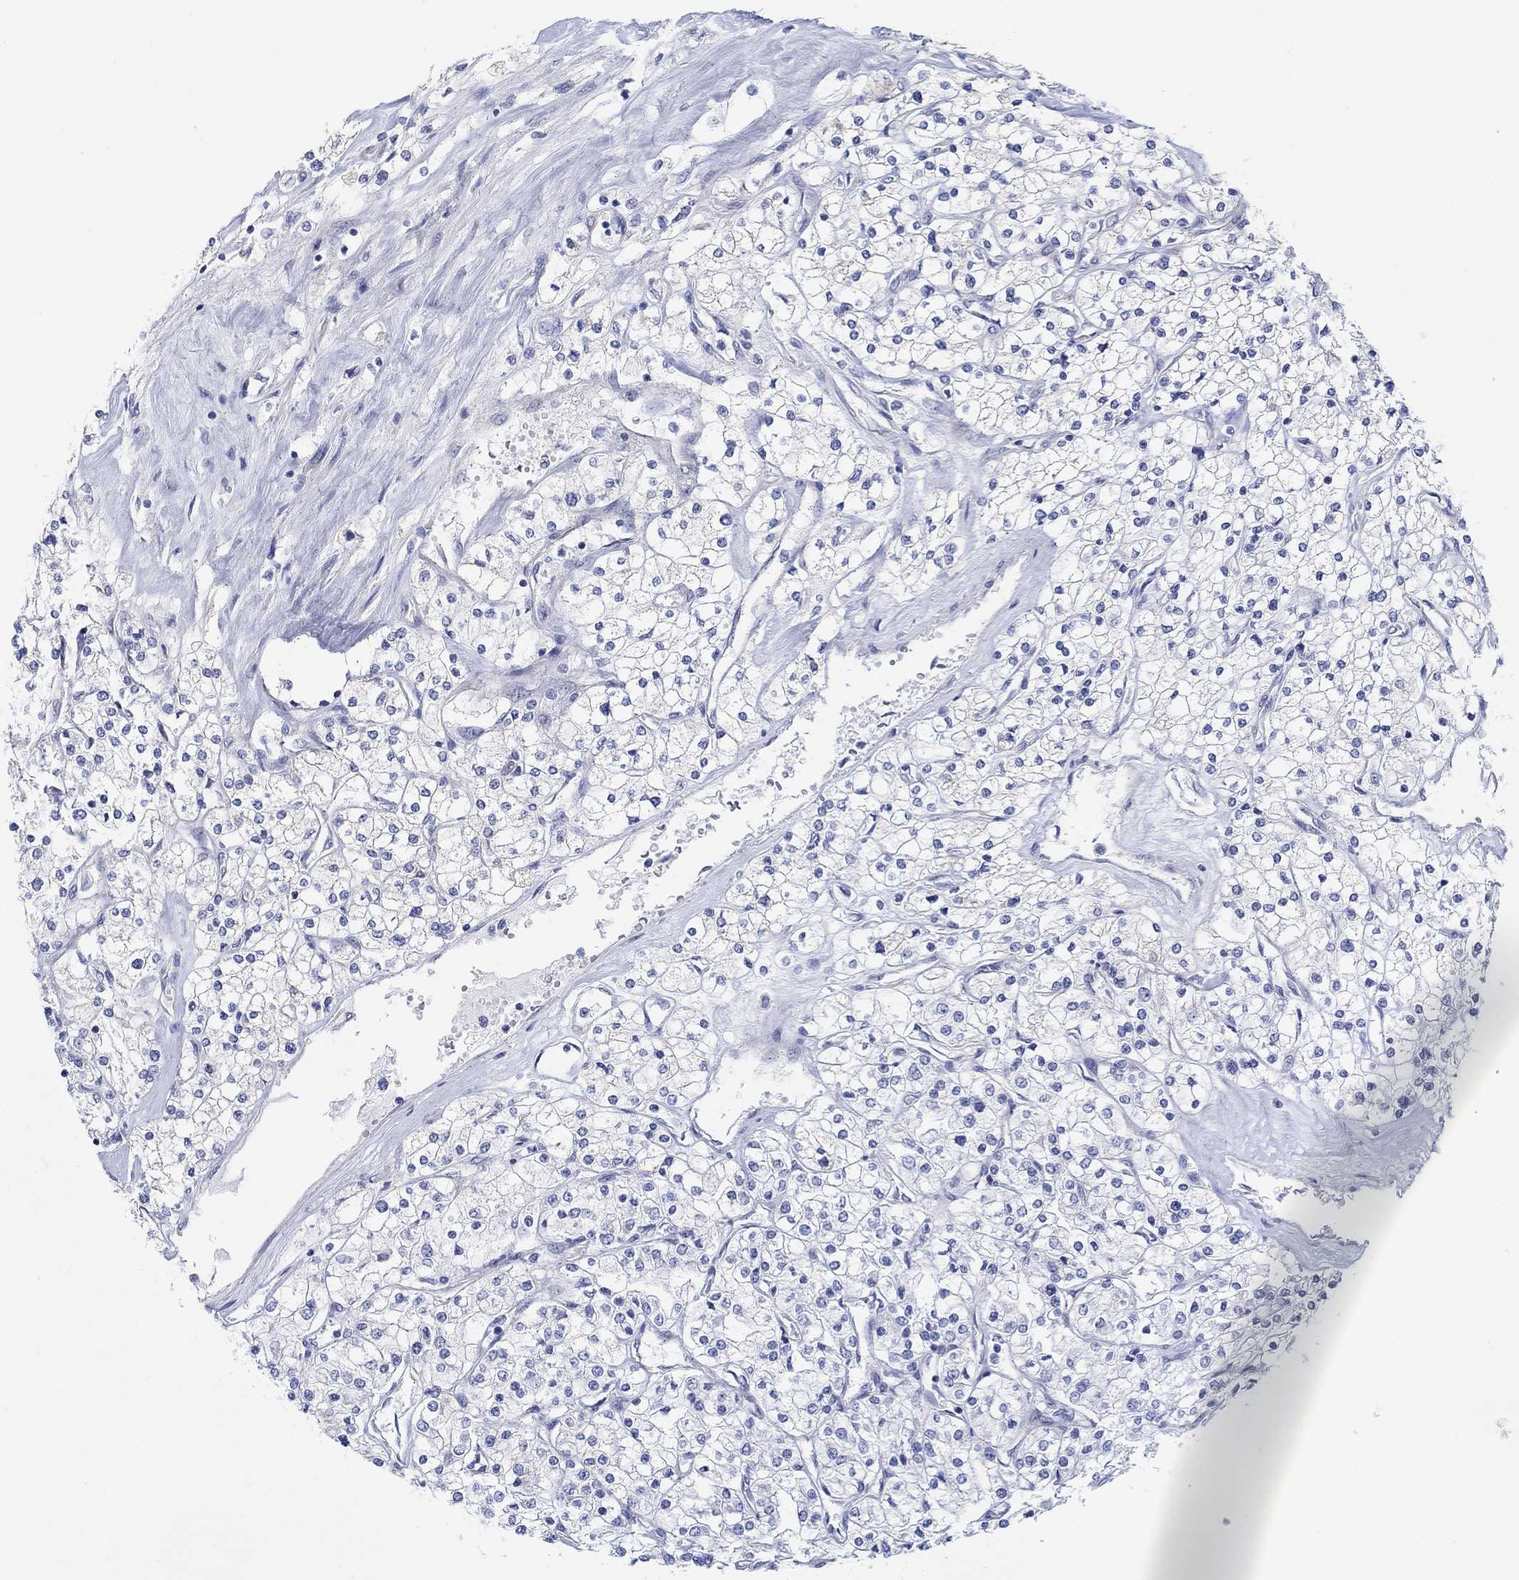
{"staining": {"intensity": "negative", "quantity": "none", "location": "none"}, "tissue": "renal cancer", "cell_type": "Tumor cells", "image_type": "cancer", "snomed": [{"axis": "morphology", "description": "Adenocarcinoma, NOS"}, {"axis": "topography", "description": "Kidney"}], "caption": "A high-resolution histopathology image shows immunohistochemistry (IHC) staining of renal cancer (adenocarcinoma), which displays no significant positivity in tumor cells.", "gene": "KRT222", "patient": {"sex": "male", "age": 80}}